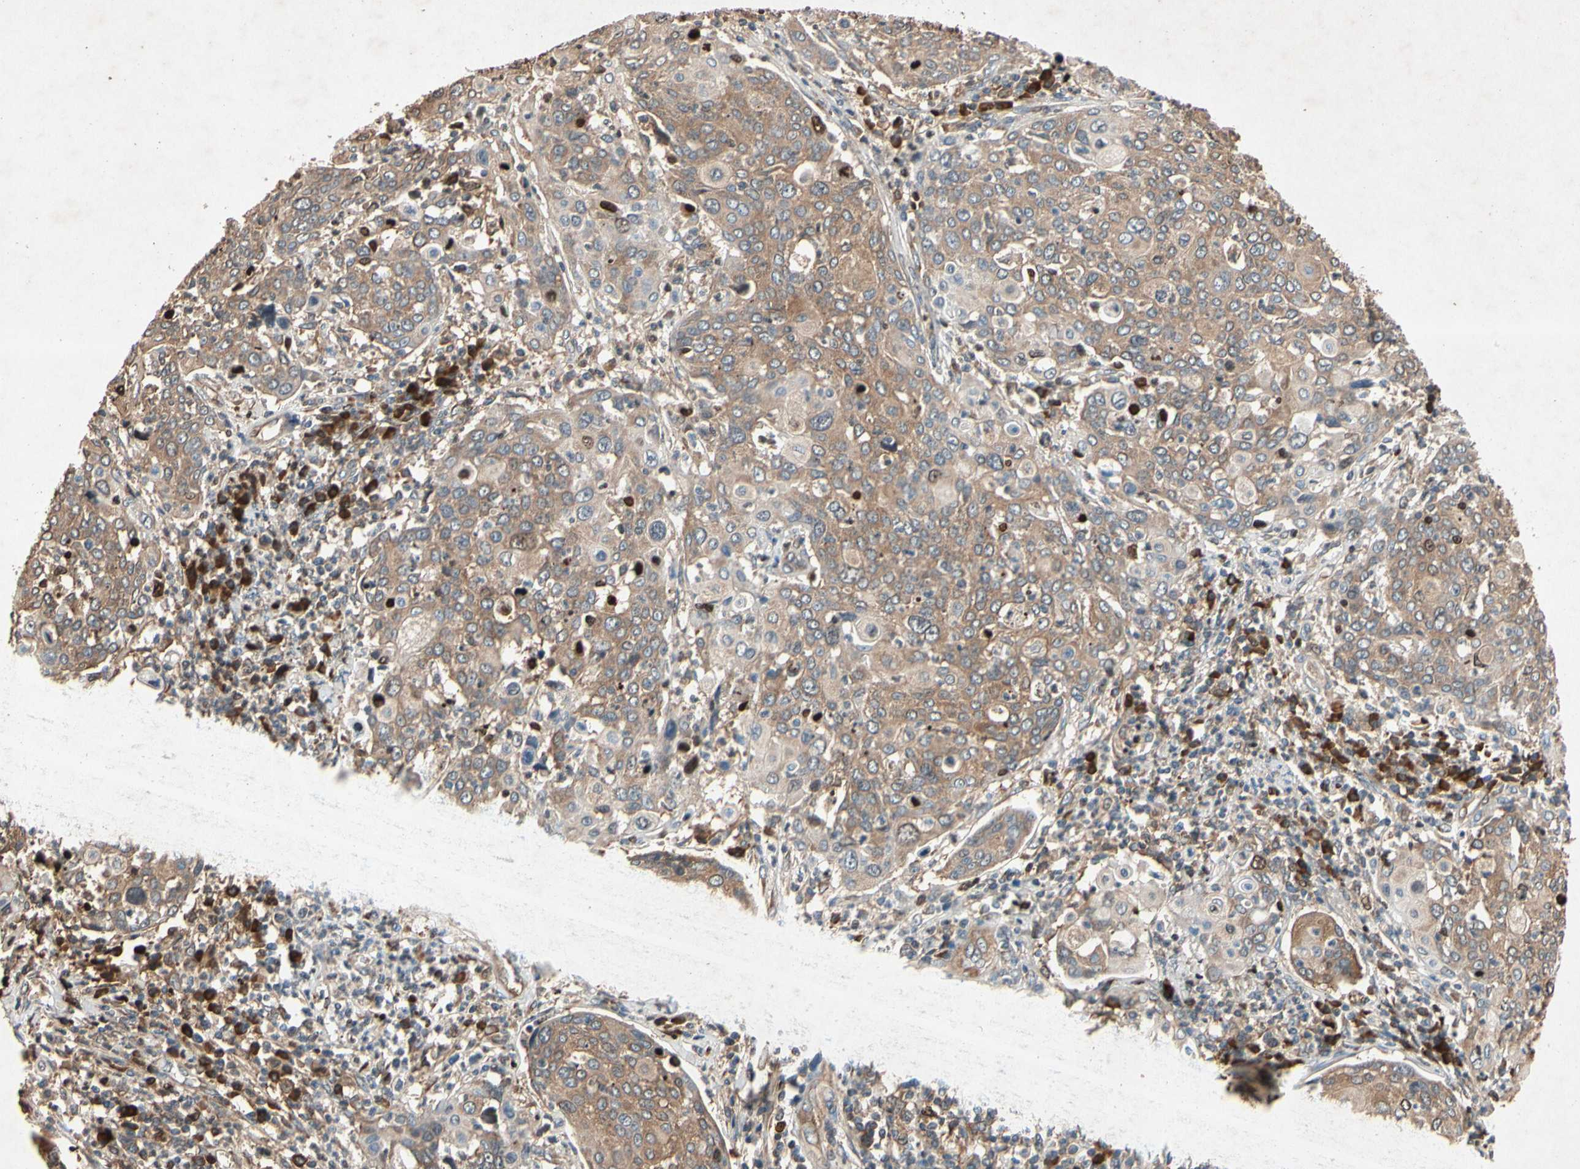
{"staining": {"intensity": "moderate", "quantity": ">75%", "location": "cytoplasmic/membranous"}, "tissue": "cervical cancer", "cell_type": "Tumor cells", "image_type": "cancer", "snomed": [{"axis": "morphology", "description": "Squamous cell carcinoma, NOS"}, {"axis": "topography", "description": "Cervix"}], "caption": "Squamous cell carcinoma (cervical) stained for a protein (brown) reveals moderate cytoplasmic/membranous positive expression in approximately >75% of tumor cells.", "gene": "PRDX4", "patient": {"sex": "female", "age": 40}}